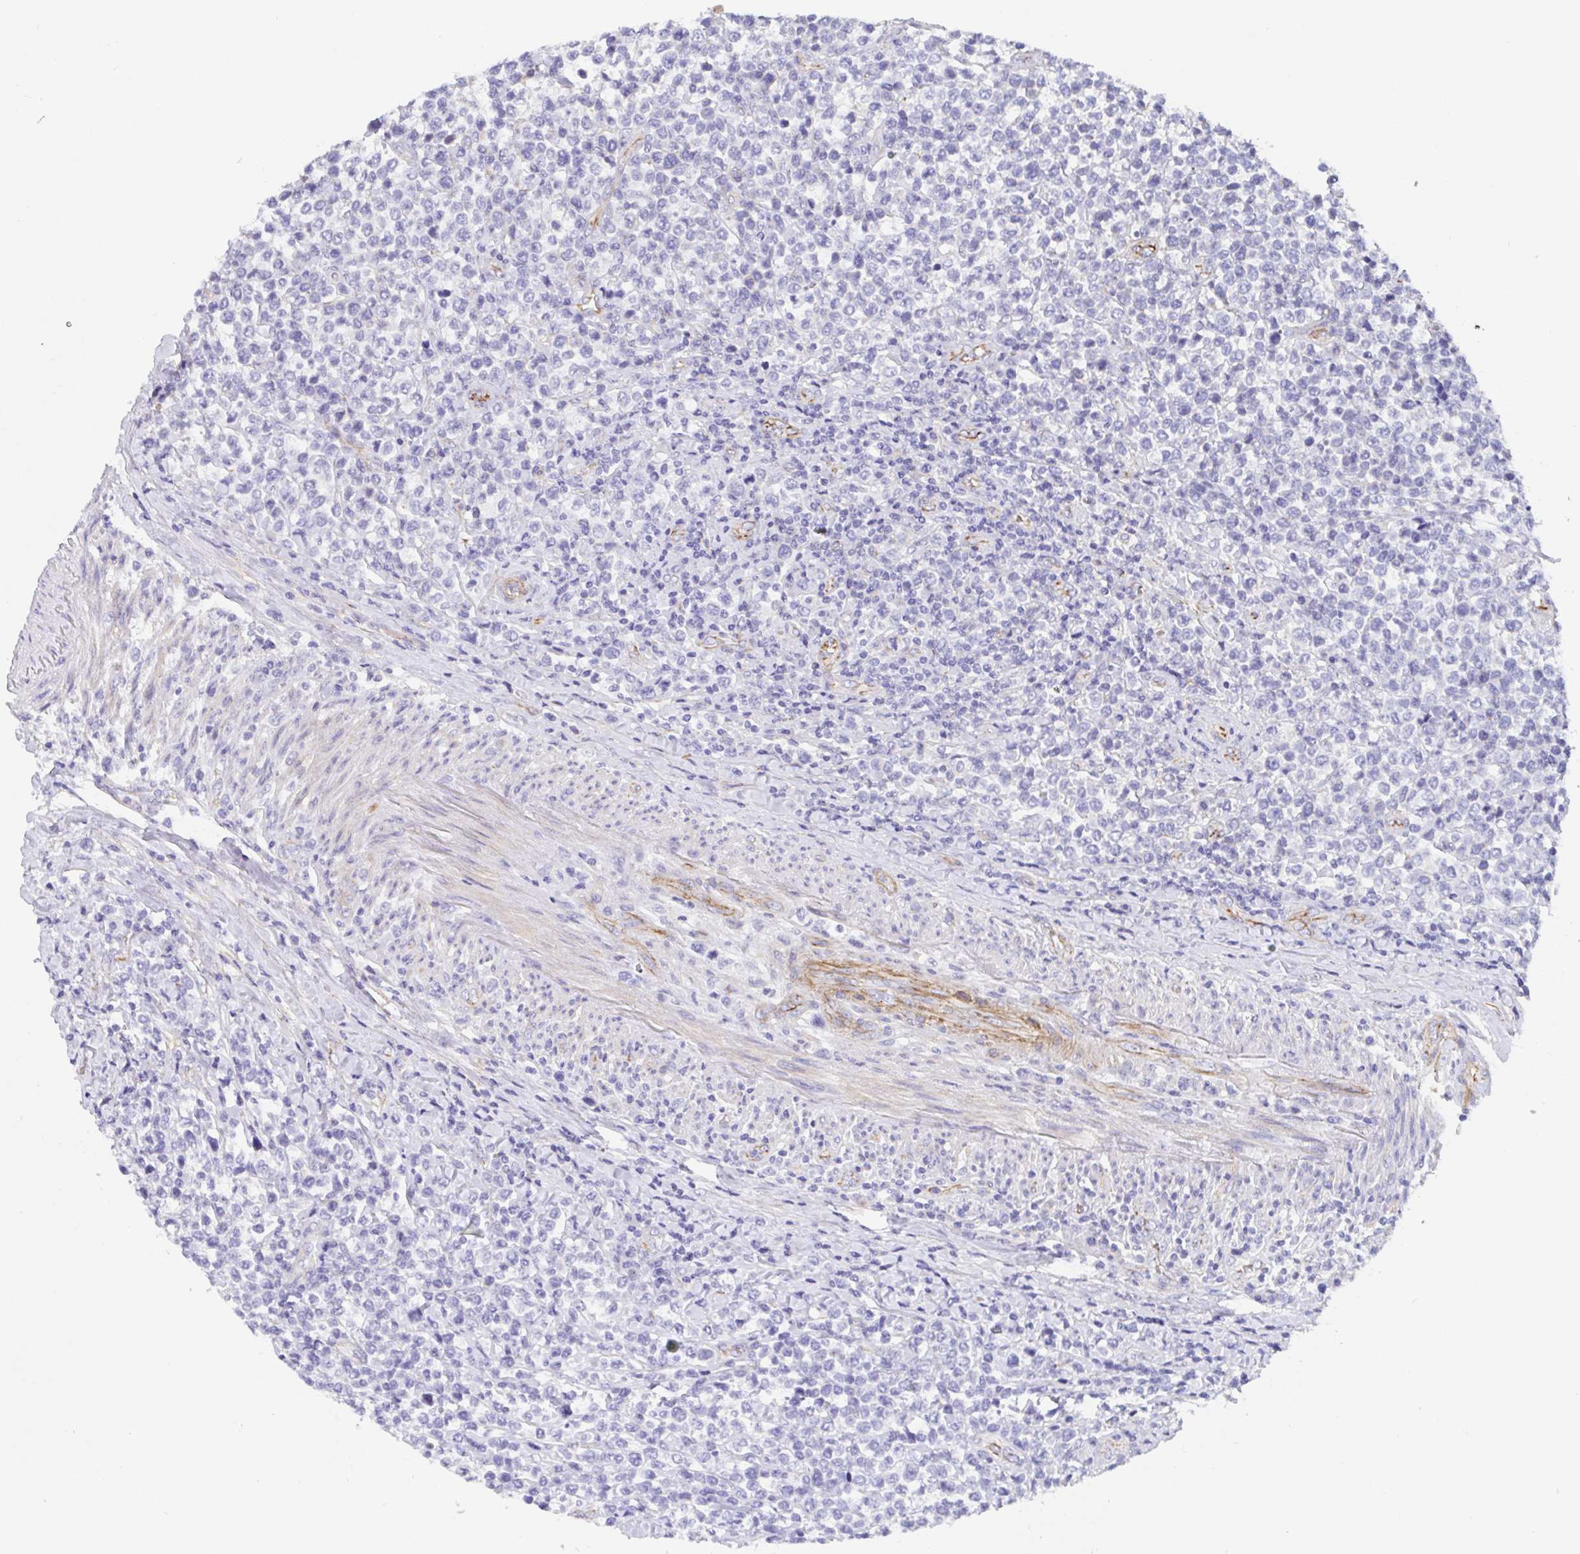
{"staining": {"intensity": "negative", "quantity": "none", "location": "none"}, "tissue": "lymphoma", "cell_type": "Tumor cells", "image_type": "cancer", "snomed": [{"axis": "morphology", "description": "Malignant lymphoma, non-Hodgkin's type, High grade"}, {"axis": "topography", "description": "Soft tissue"}], "caption": "Histopathology image shows no significant protein positivity in tumor cells of lymphoma.", "gene": "TRAM2", "patient": {"sex": "female", "age": 56}}